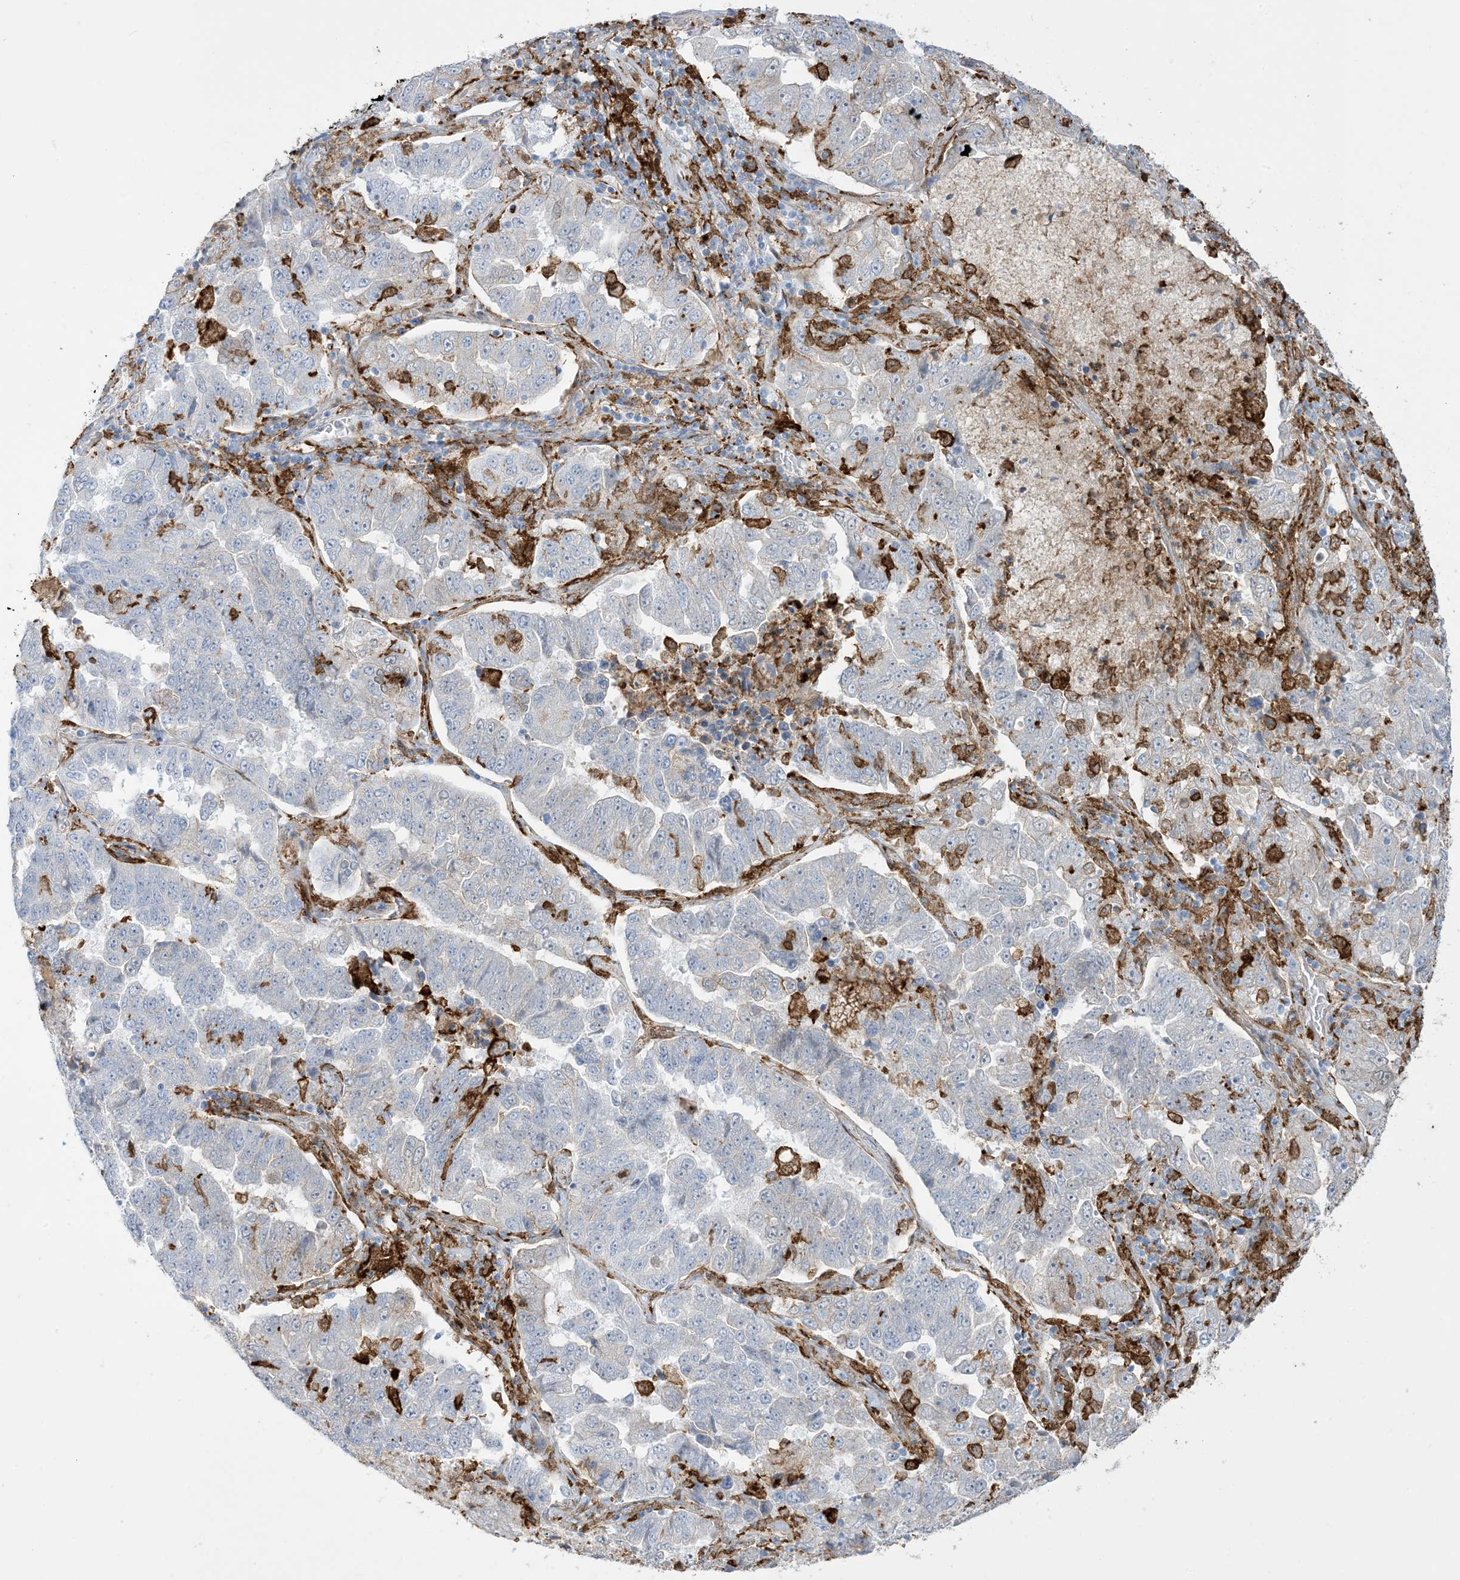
{"staining": {"intensity": "moderate", "quantity": "<25%", "location": "cytoplasmic/membranous"}, "tissue": "lung cancer", "cell_type": "Tumor cells", "image_type": "cancer", "snomed": [{"axis": "morphology", "description": "Adenocarcinoma, NOS"}, {"axis": "topography", "description": "Lung"}], "caption": "DAB (3,3'-diaminobenzidine) immunohistochemical staining of human lung cancer reveals moderate cytoplasmic/membranous protein positivity in about <25% of tumor cells.", "gene": "GSN", "patient": {"sex": "female", "age": 51}}